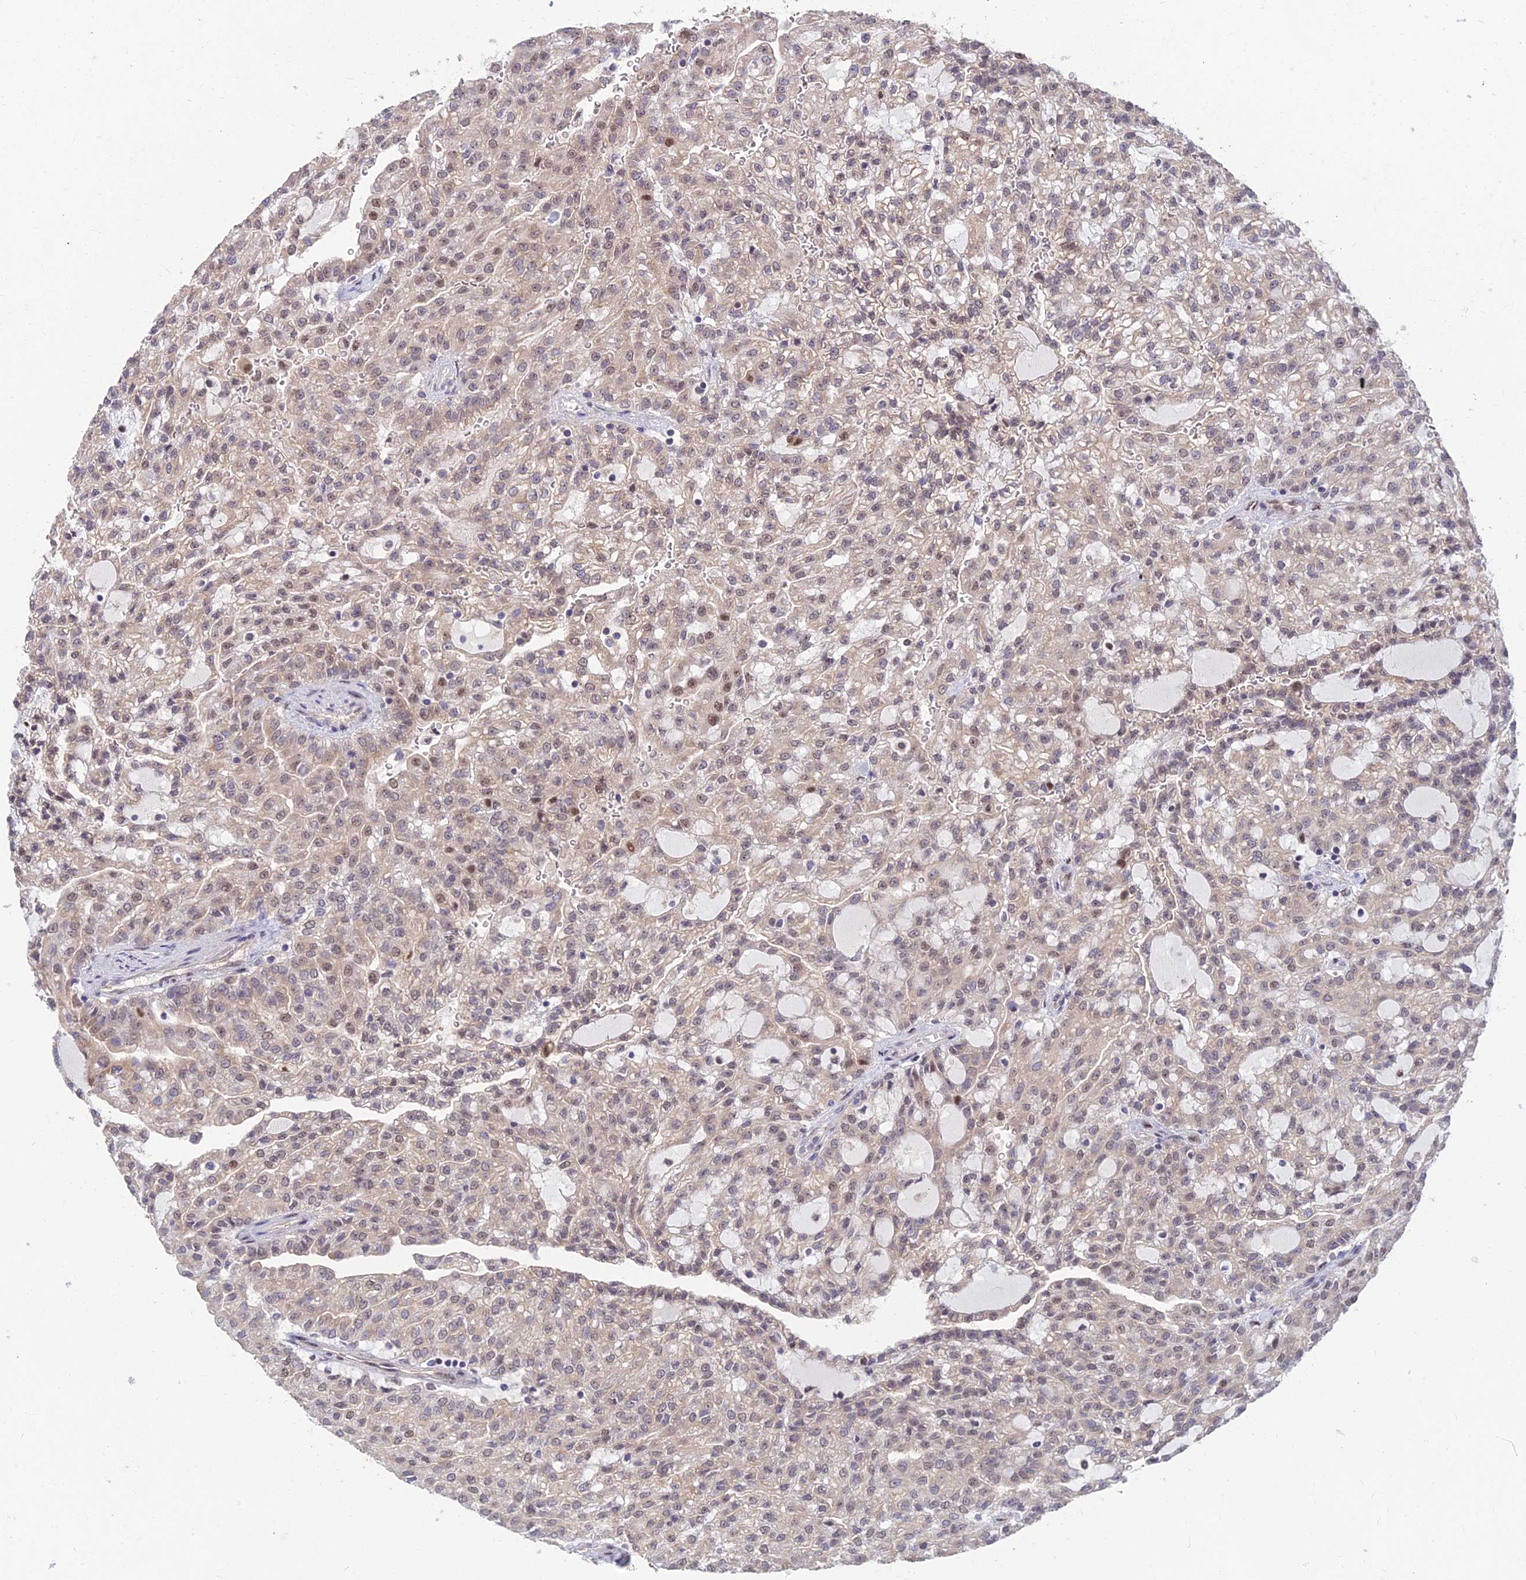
{"staining": {"intensity": "moderate", "quantity": "<25%", "location": "nuclear"}, "tissue": "renal cancer", "cell_type": "Tumor cells", "image_type": "cancer", "snomed": [{"axis": "morphology", "description": "Adenocarcinoma, NOS"}, {"axis": "topography", "description": "Kidney"}], "caption": "DAB (3,3'-diaminobenzidine) immunohistochemical staining of adenocarcinoma (renal) shows moderate nuclear protein positivity in about <25% of tumor cells.", "gene": "DNPEP", "patient": {"sex": "male", "age": 63}}